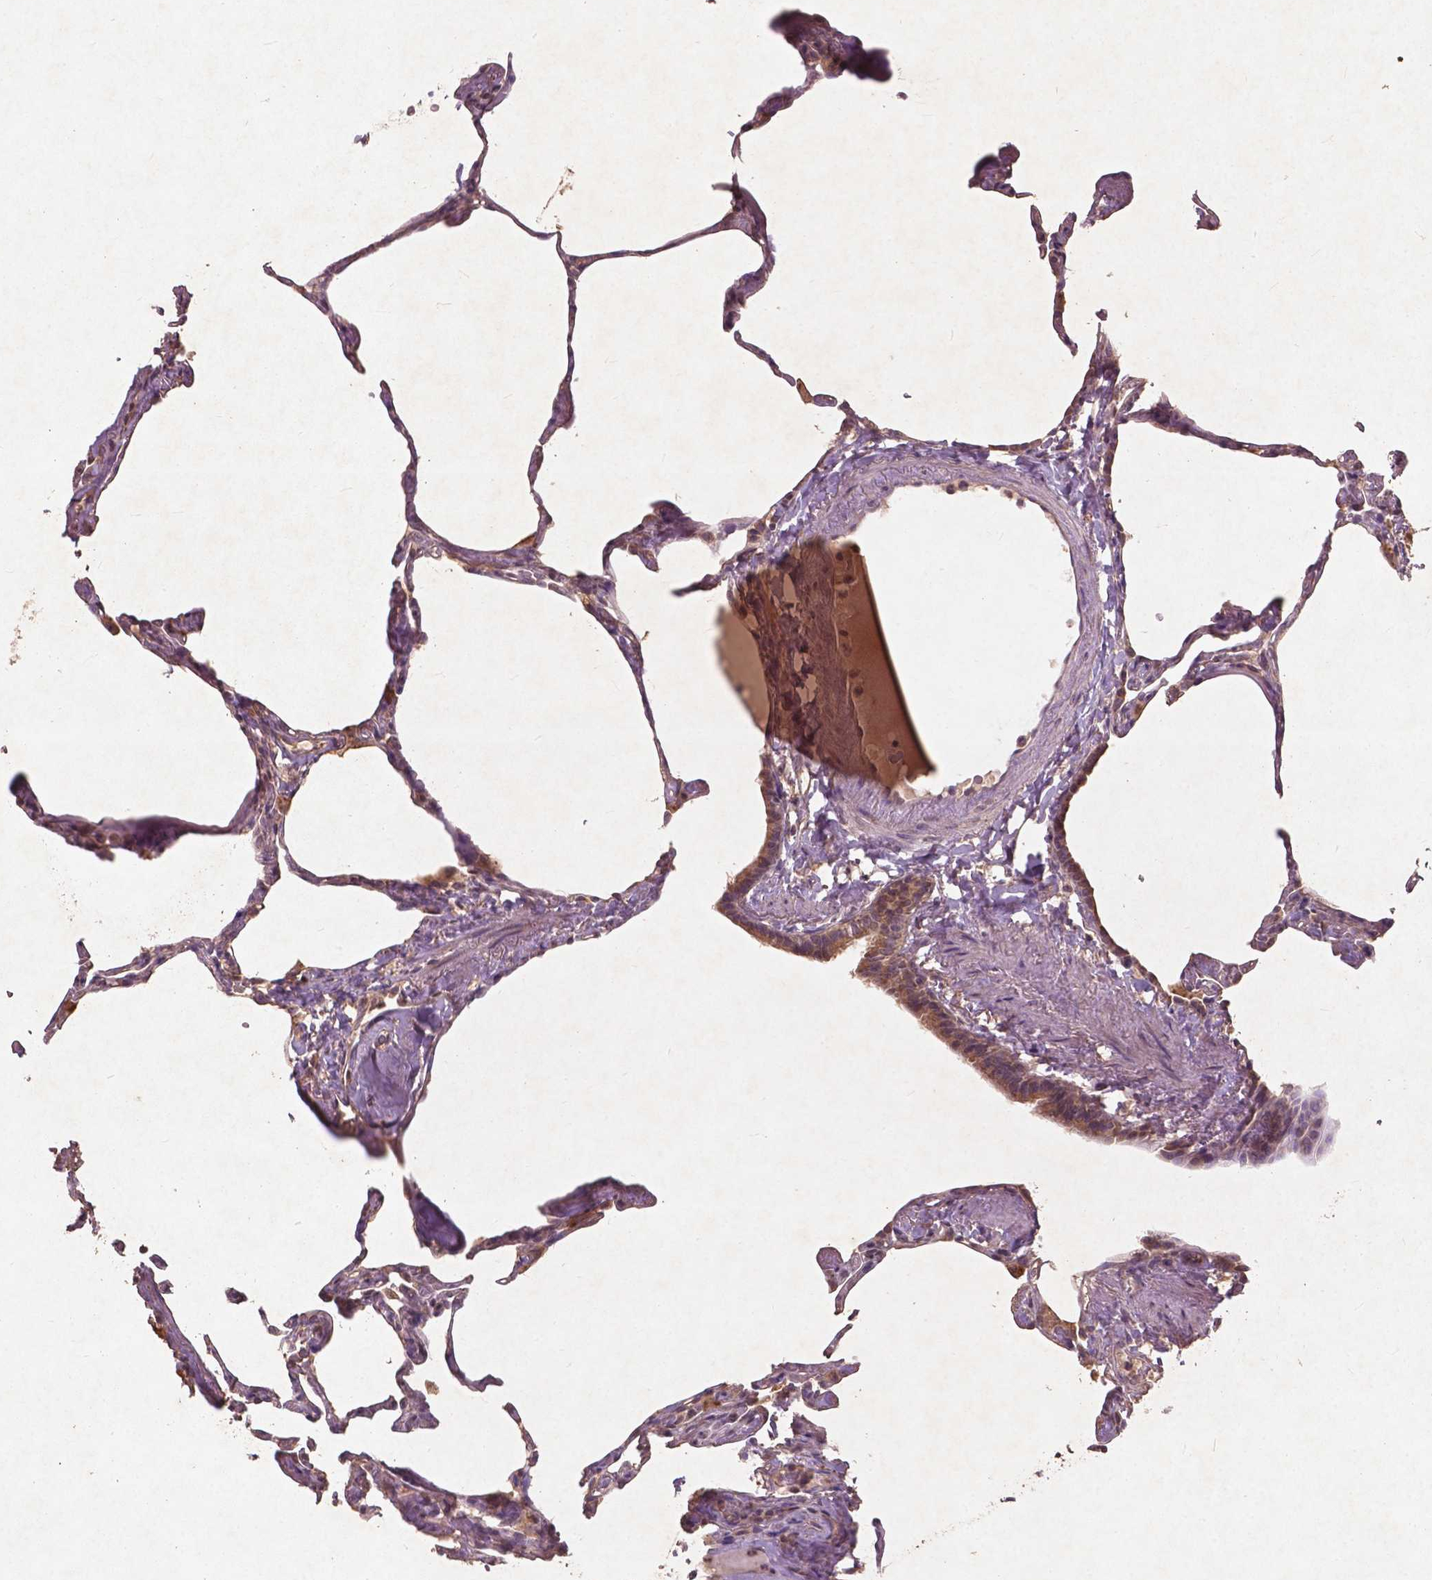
{"staining": {"intensity": "moderate", "quantity": ">75%", "location": "cytoplasmic/membranous"}, "tissue": "lung", "cell_type": "Alveolar cells", "image_type": "normal", "snomed": [{"axis": "morphology", "description": "Normal tissue, NOS"}, {"axis": "topography", "description": "Lung"}], "caption": "Immunohistochemistry micrograph of unremarkable lung: human lung stained using IHC shows medium levels of moderate protein expression localized specifically in the cytoplasmic/membranous of alveolar cells, appearing as a cytoplasmic/membranous brown color.", "gene": "ST6GALNAC5", "patient": {"sex": "male", "age": 65}}